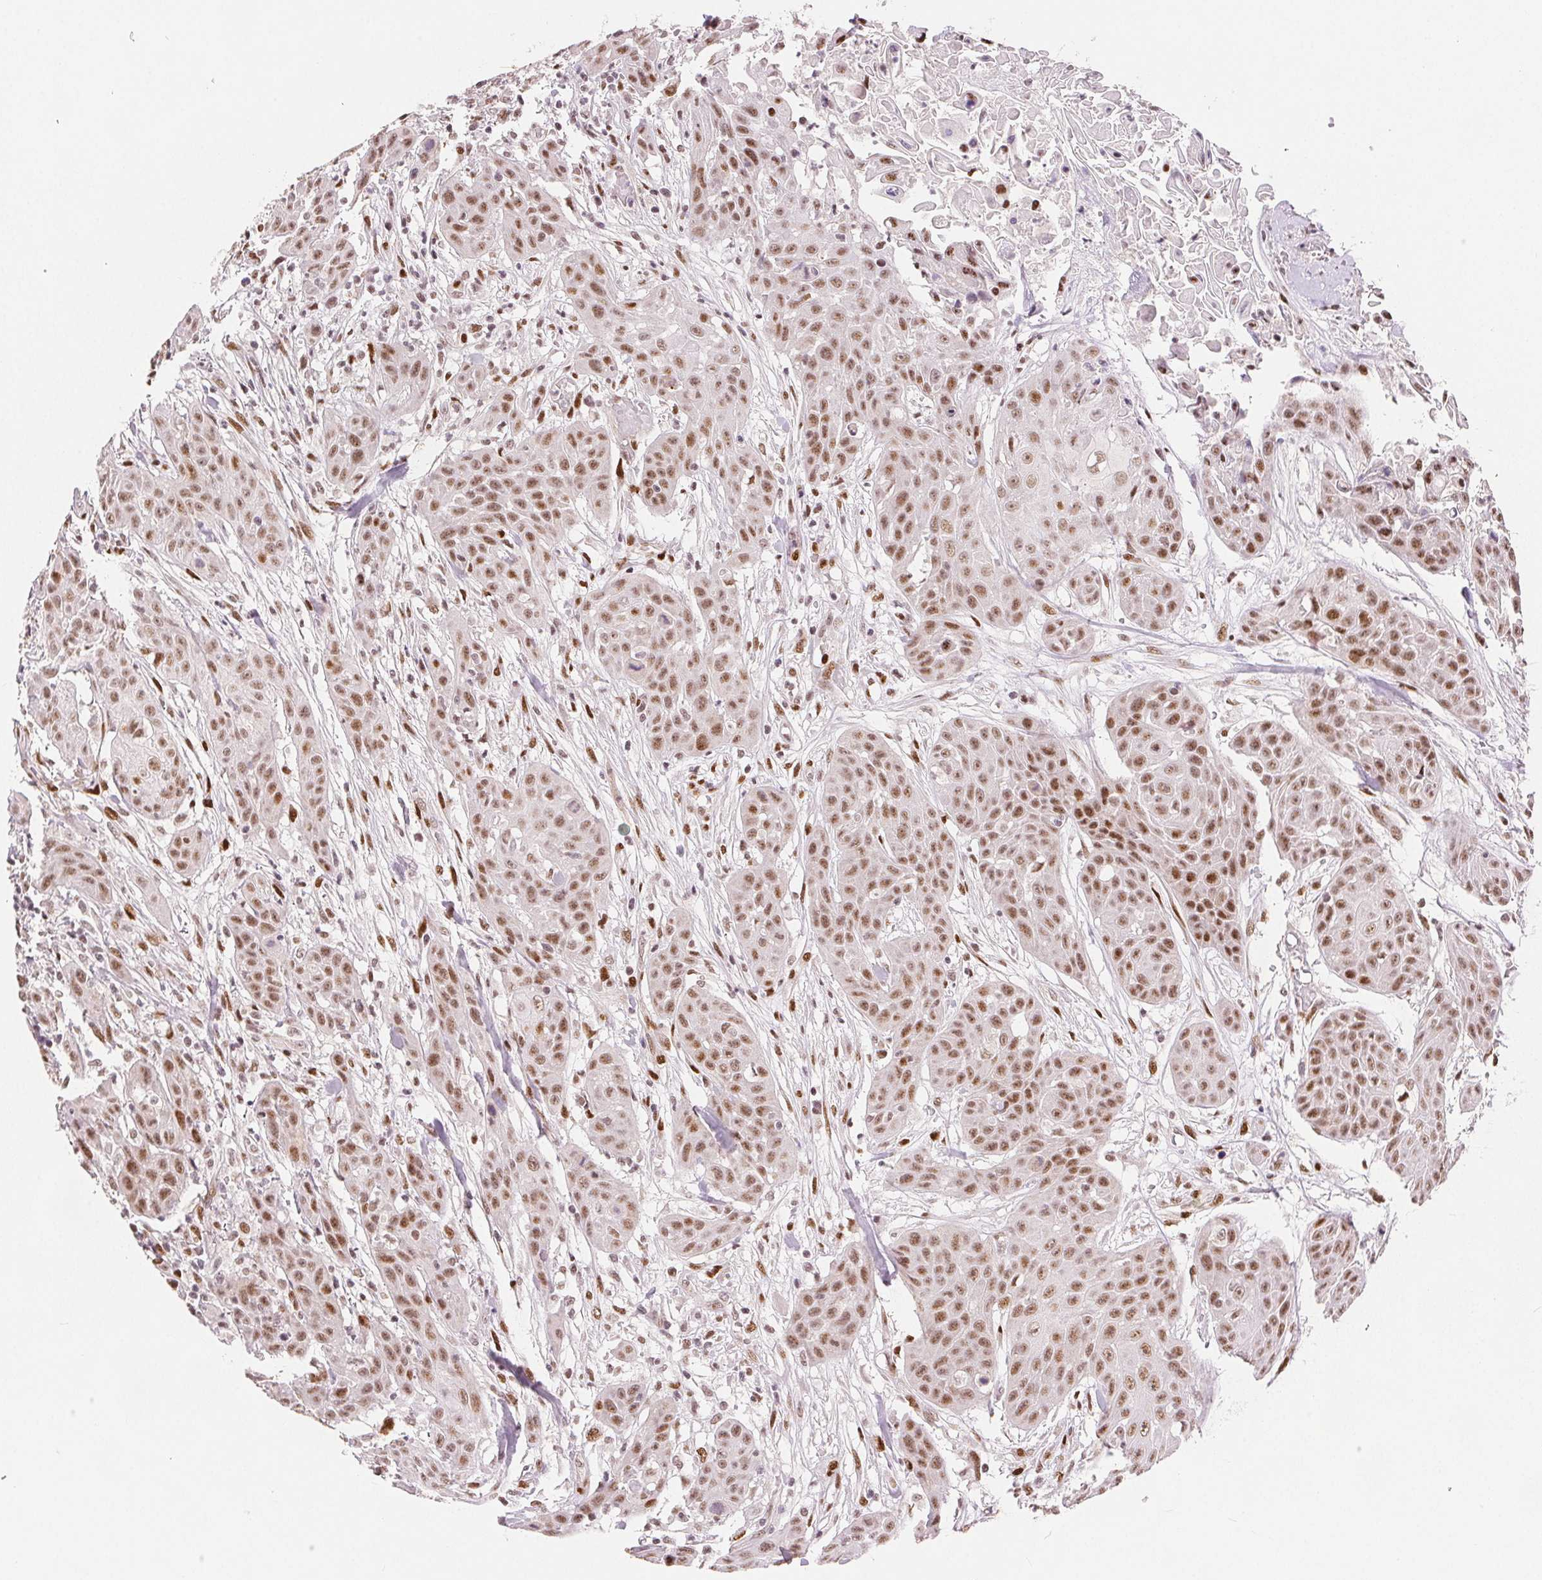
{"staining": {"intensity": "moderate", "quantity": ">75%", "location": "nuclear"}, "tissue": "head and neck cancer", "cell_type": "Tumor cells", "image_type": "cancer", "snomed": [{"axis": "morphology", "description": "Squamous cell carcinoma, NOS"}, {"axis": "topography", "description": "Oral tissue"}, {"axis": "topography", "description": "Head-Neck"}], "caption": "Protein expression analysis of human head and neck squamous cell carcinoma reveals moderate nuclear staining in approximately >75% of tumor cells.", "gene": "ZNF703", "patient": {"sex": "female", "age": 55}}